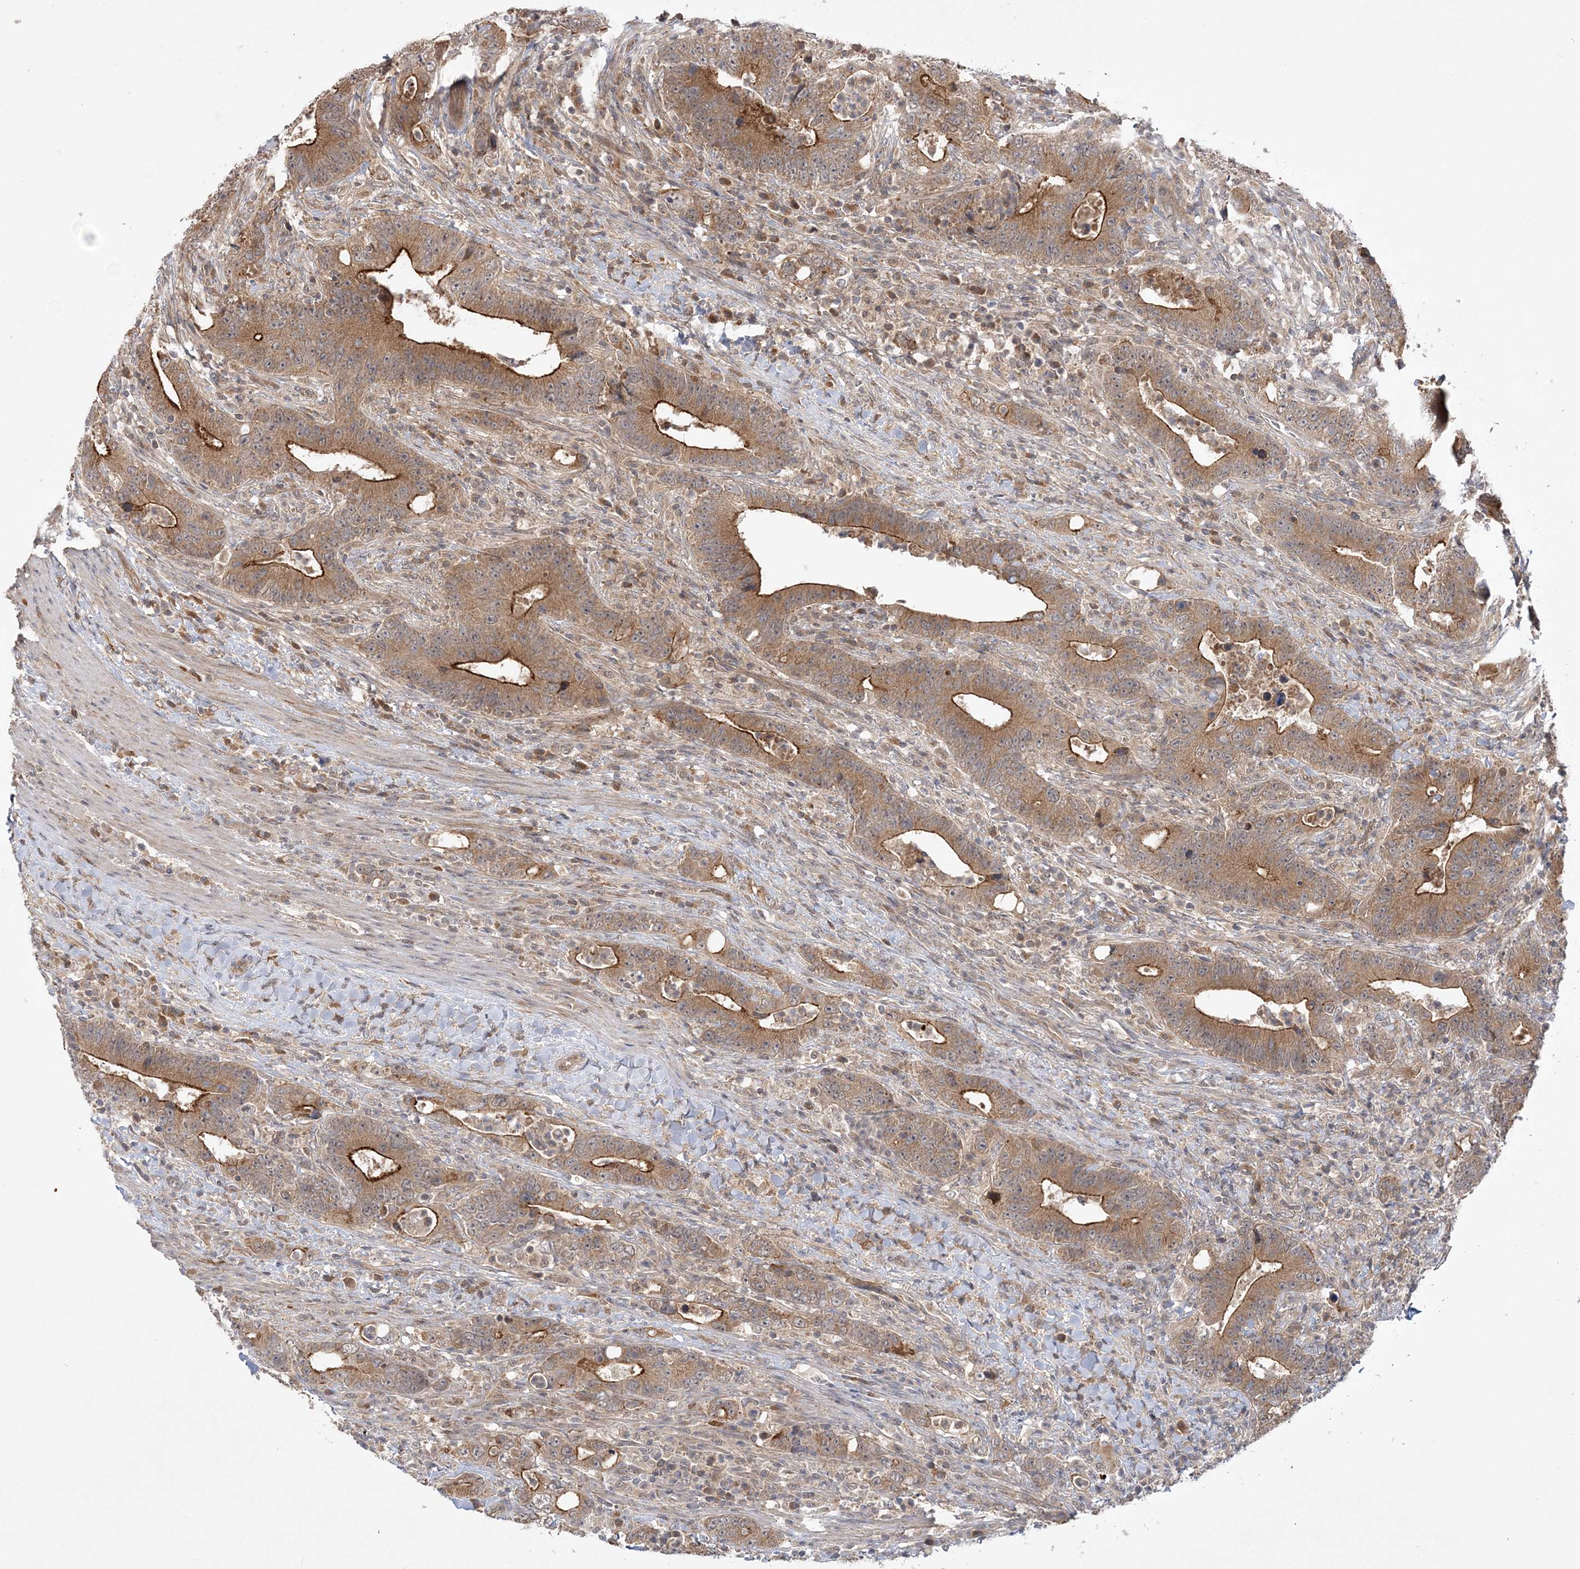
{"staining": {"intensity": "strong", "quantity": ">75%", "location": "cytoplasmic/membranous"}, "tissue": "colorectal cancer", "cell_type": "Tumor cells", "image_type": "cancer", "snomed": [{"axis": "morphology", "description": "Adenocarcinoma, NOS"}, {"axis": "topography", "description": "Colon"}], "caption": "A high-resolution histopathology image shows immunohistochemistry (IHC) staining of colorectal cancer (adenocarcinoma), which demonstrates strong cytoplasmic/membranous staining in approximately >75% of tumor cells.", "gene": "MMADHC", "patient": {"sex": "female", "age": 75}}